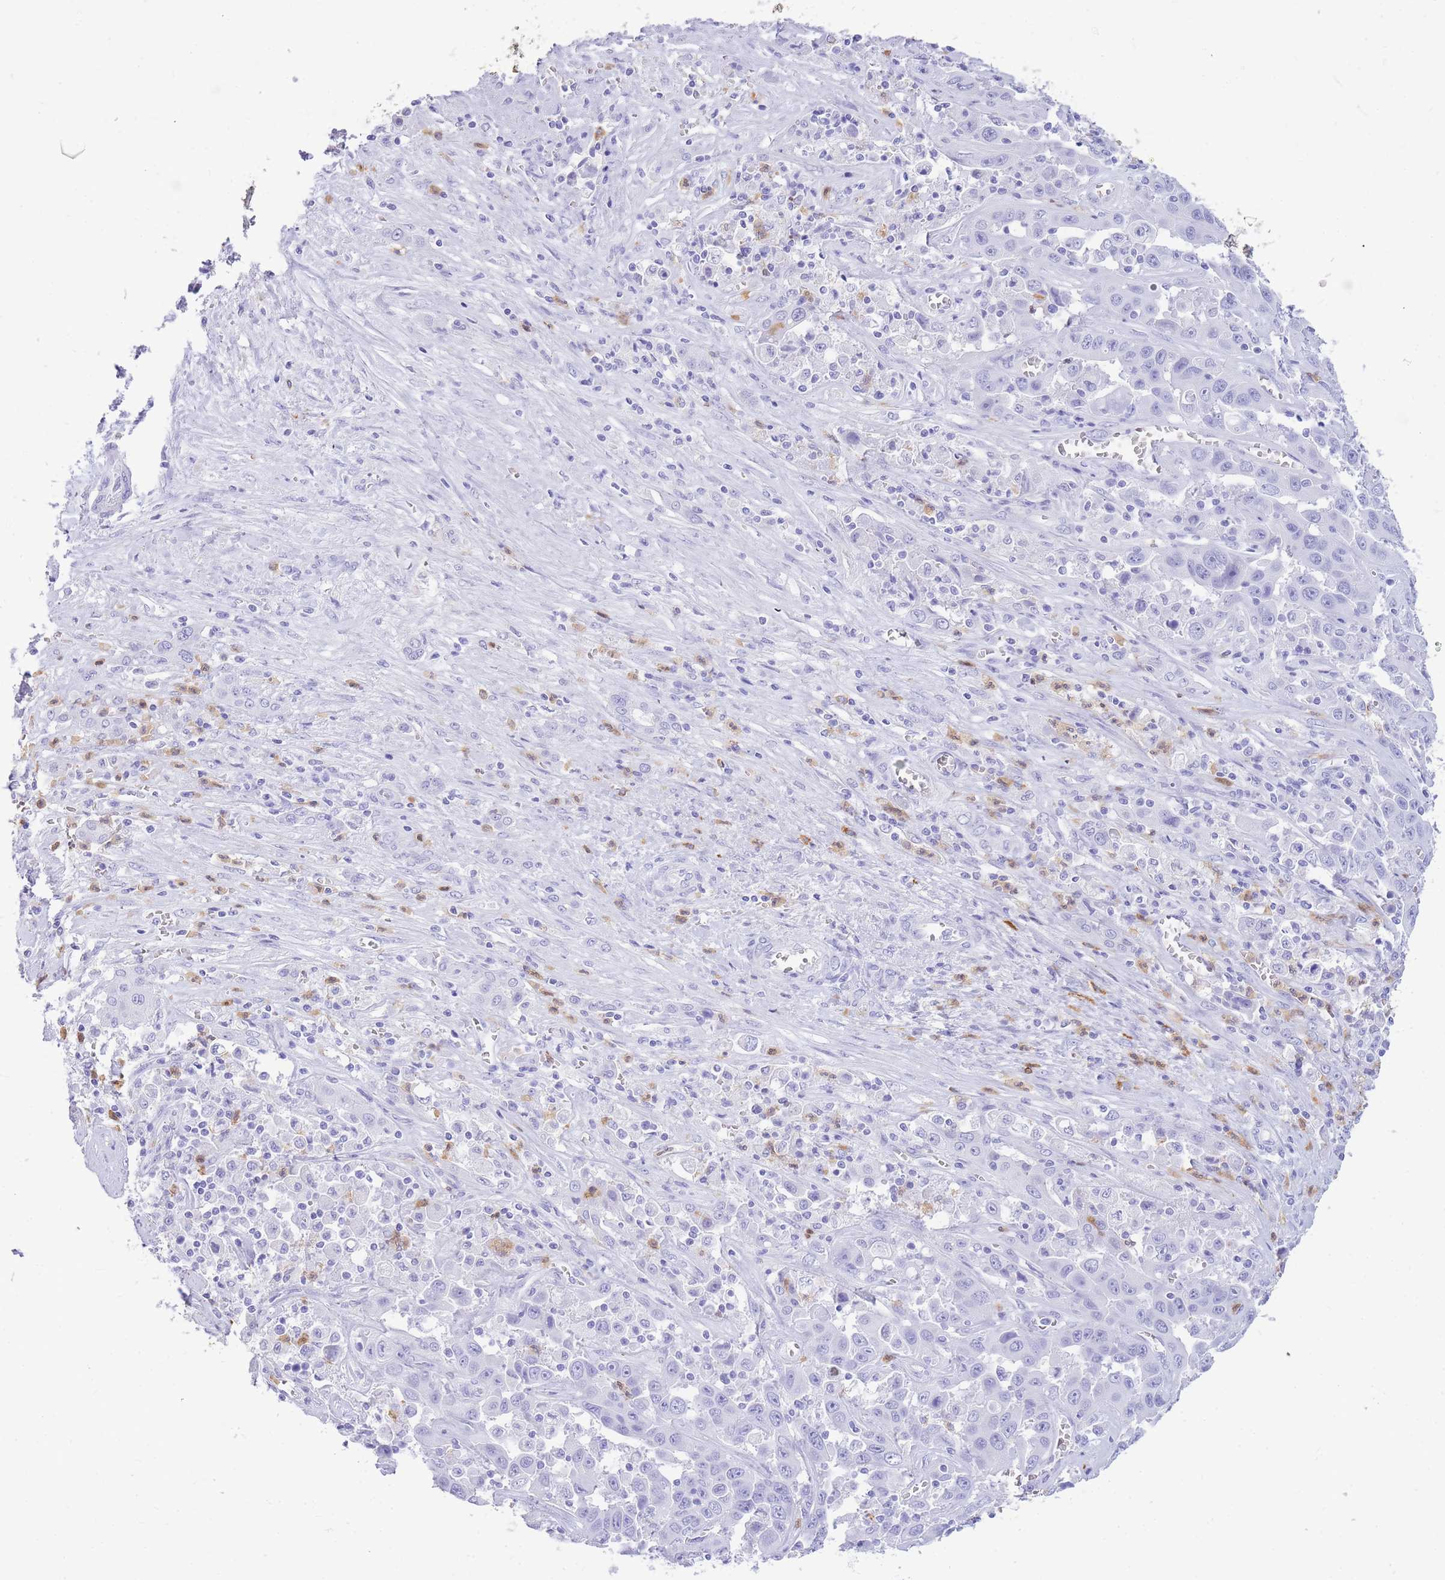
{"staining": {"intensity": "negative", "quantity": "none", "location": "none"}, "tissue": "liver cancer", "cell_type": "Tumor cells", "image_type": "cancer", "snomed": [{"axis": "morphology", "description": "Cholangiocarcinoma"}, {"axis": "topography", "description": "Liver"}], "caption": "Immunohistochemistry (IHC) image of neoplastic tissue: human liver cancer stained with DAB (3,3'-diaminobenzidine) reveals no significant protein expression in tumor cells.", "gene": "HERC1", "patient": {"sex": "female", "age": 52}}